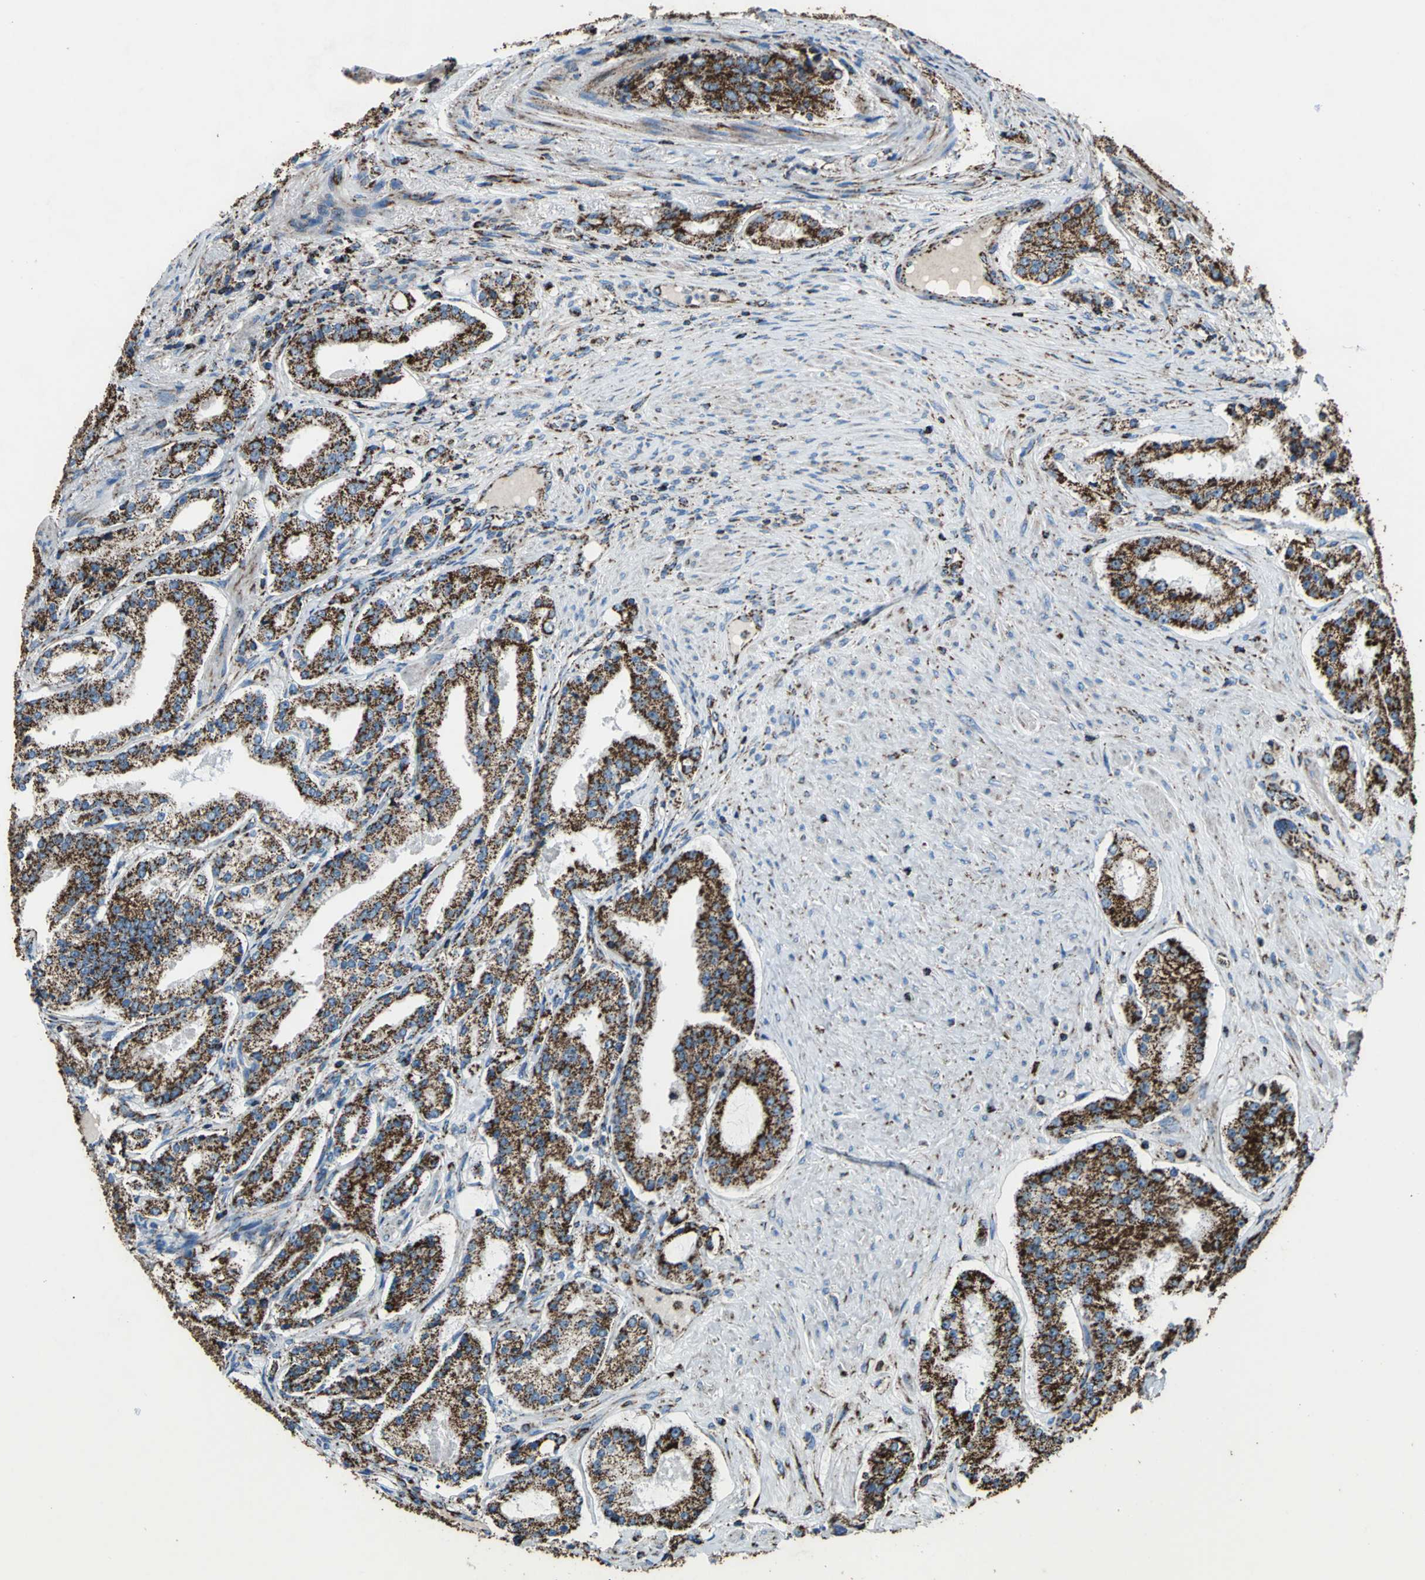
{"staining": {"intensity": "strong", "quantity": ">75%", "location": "cytoplasmic/membranous"}, "tissue": "prostate cancer", "cell_type": "Tumor cells", "image_type": "cancer", "snomed": [{"axis": "morphology", "description": "Adenocarcinoma, Medium grade"}, {"axis": "topography", "description": "Prostate"}], "caption": "Protein staining displays strong cytoplasmic/membranous positivity in about >75% of tumor cells in prostate cancer. The protein of interest is shown in brown color, while the nuclei are stained blue.", "gene": "ECH1", "patient": {"sex": "male", "age": 72}}